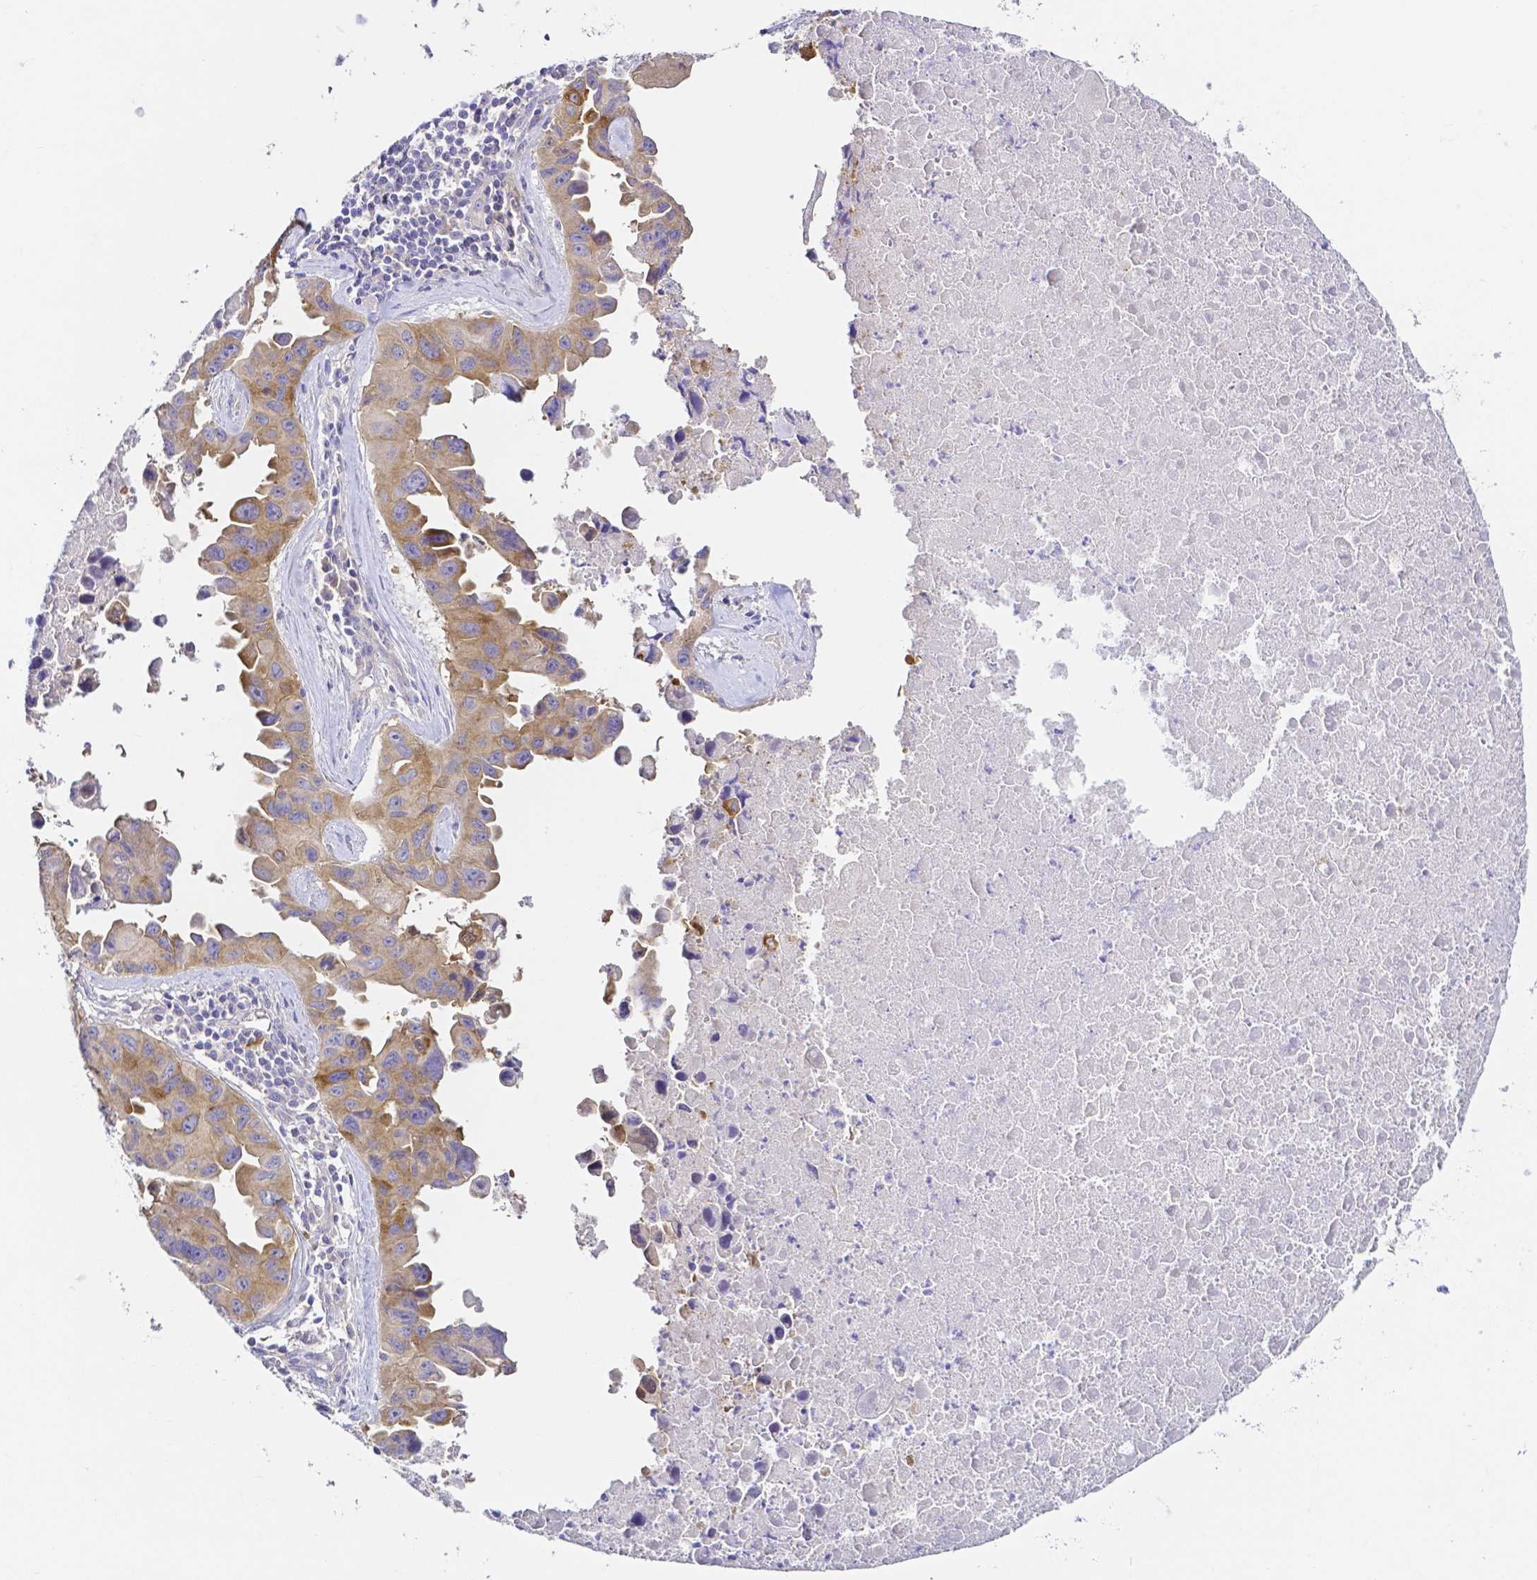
{"staining": {"intensity": "weak", "quantity": ">75%", "location": "cytoplasmic/membranous"}, "tissue": "lung cancer", "cell_type": "Tumor cells", "image_type": "cancer", "snomed": [{"axis": "morphology", "description": "Adenocarcinoma, NOS"}, {"axis": "topography", "description": "Lymph node"}, {"axis": "topography", "description": "Lung"}], "caption": "Weak cytoplasmic/membranous protein positivity is present in about >75% of tumor cells in lung cancer. (Stains: DAB in brown, nuclei in blue, Microscopy: brightfield microscopy at high magnification).", "gene": "PKP3", "patient": {"sex": "male", "age": 64}}